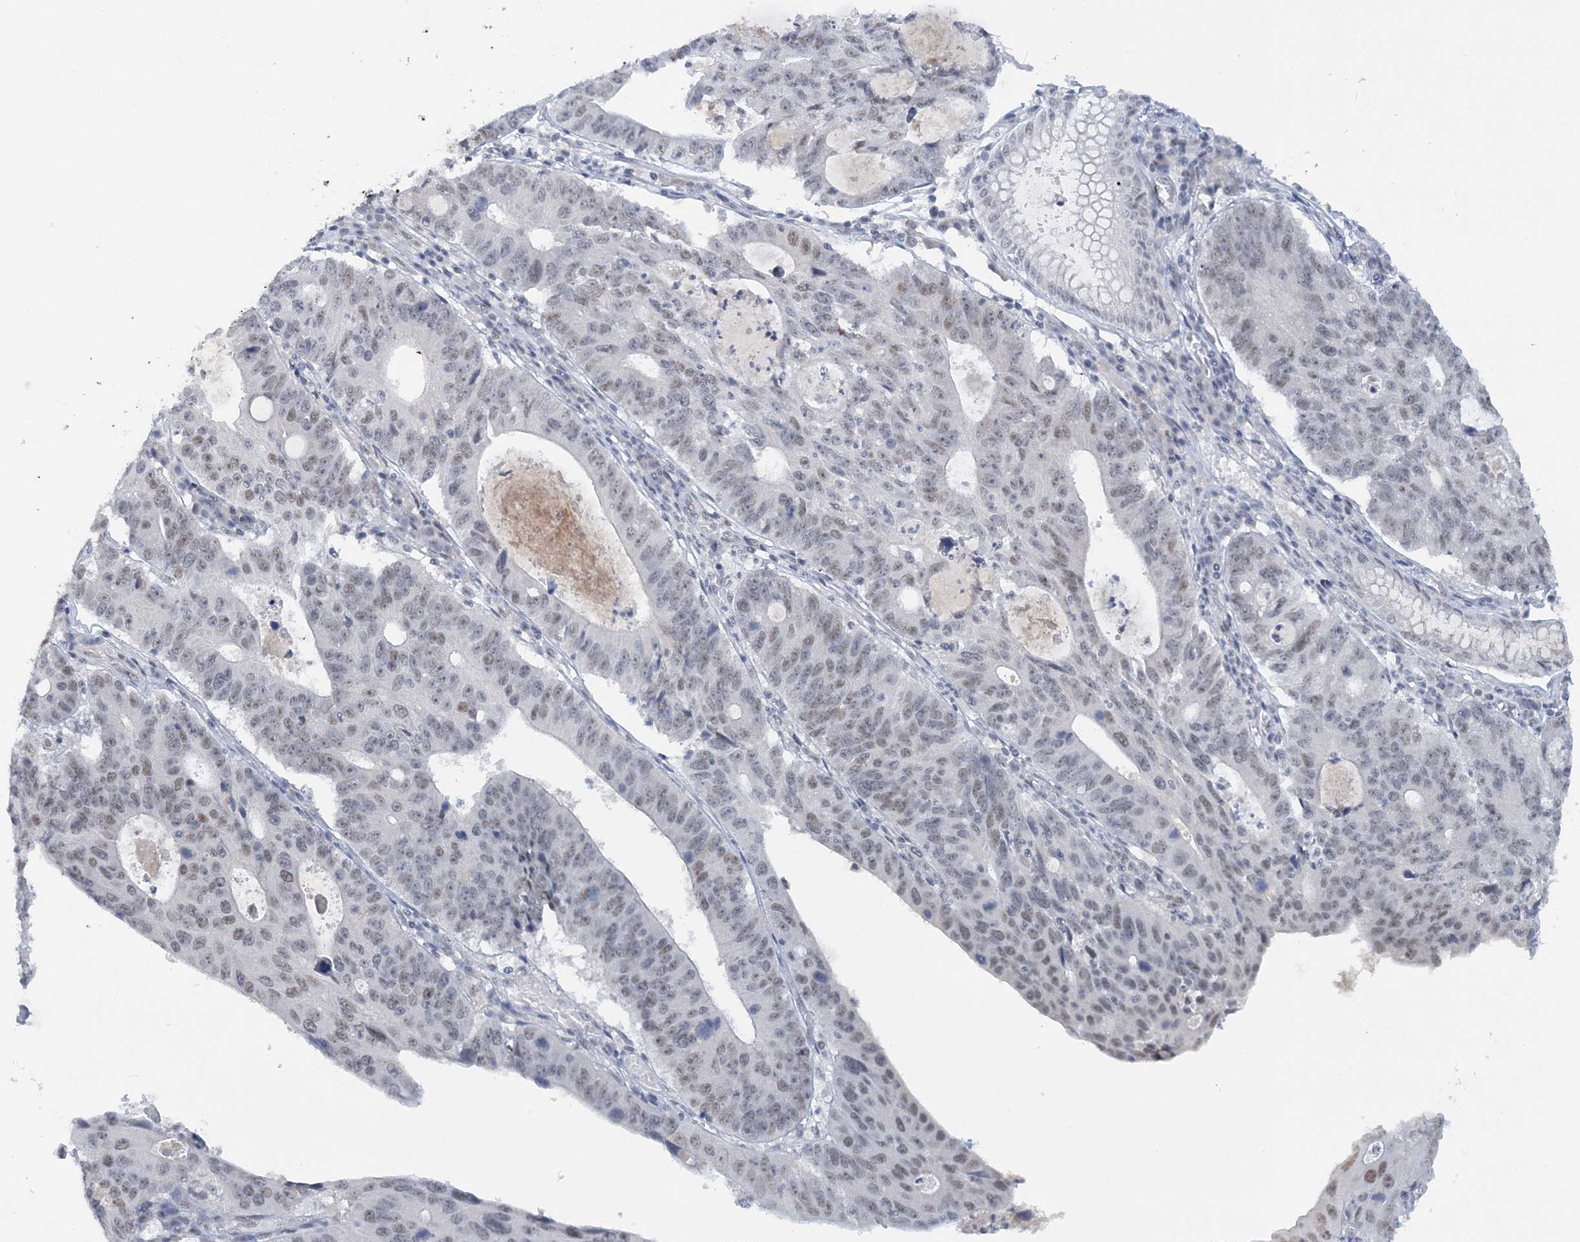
{"staining": {"intensity": "weak", "quantity": "25%-75%", "location": "nuclear"}, "tissue": "stomach cancer", "cell_type": "Tumor cells", "image_type": "cancer", "snomed": [{"axis": "morphology", "description": "Adenocarcinoma, NOS"}, {"axis": "topography", "description": "Stomach"}], "caption": "A histopathology image showing weak nuclear staining in about 25%-75% of tumor cells in adenocarcinoma (stomach), as visualized by brown immunohistochemical staining.", "gene": "KMT2D", "patient": {"sex": "male", "age": 59}}